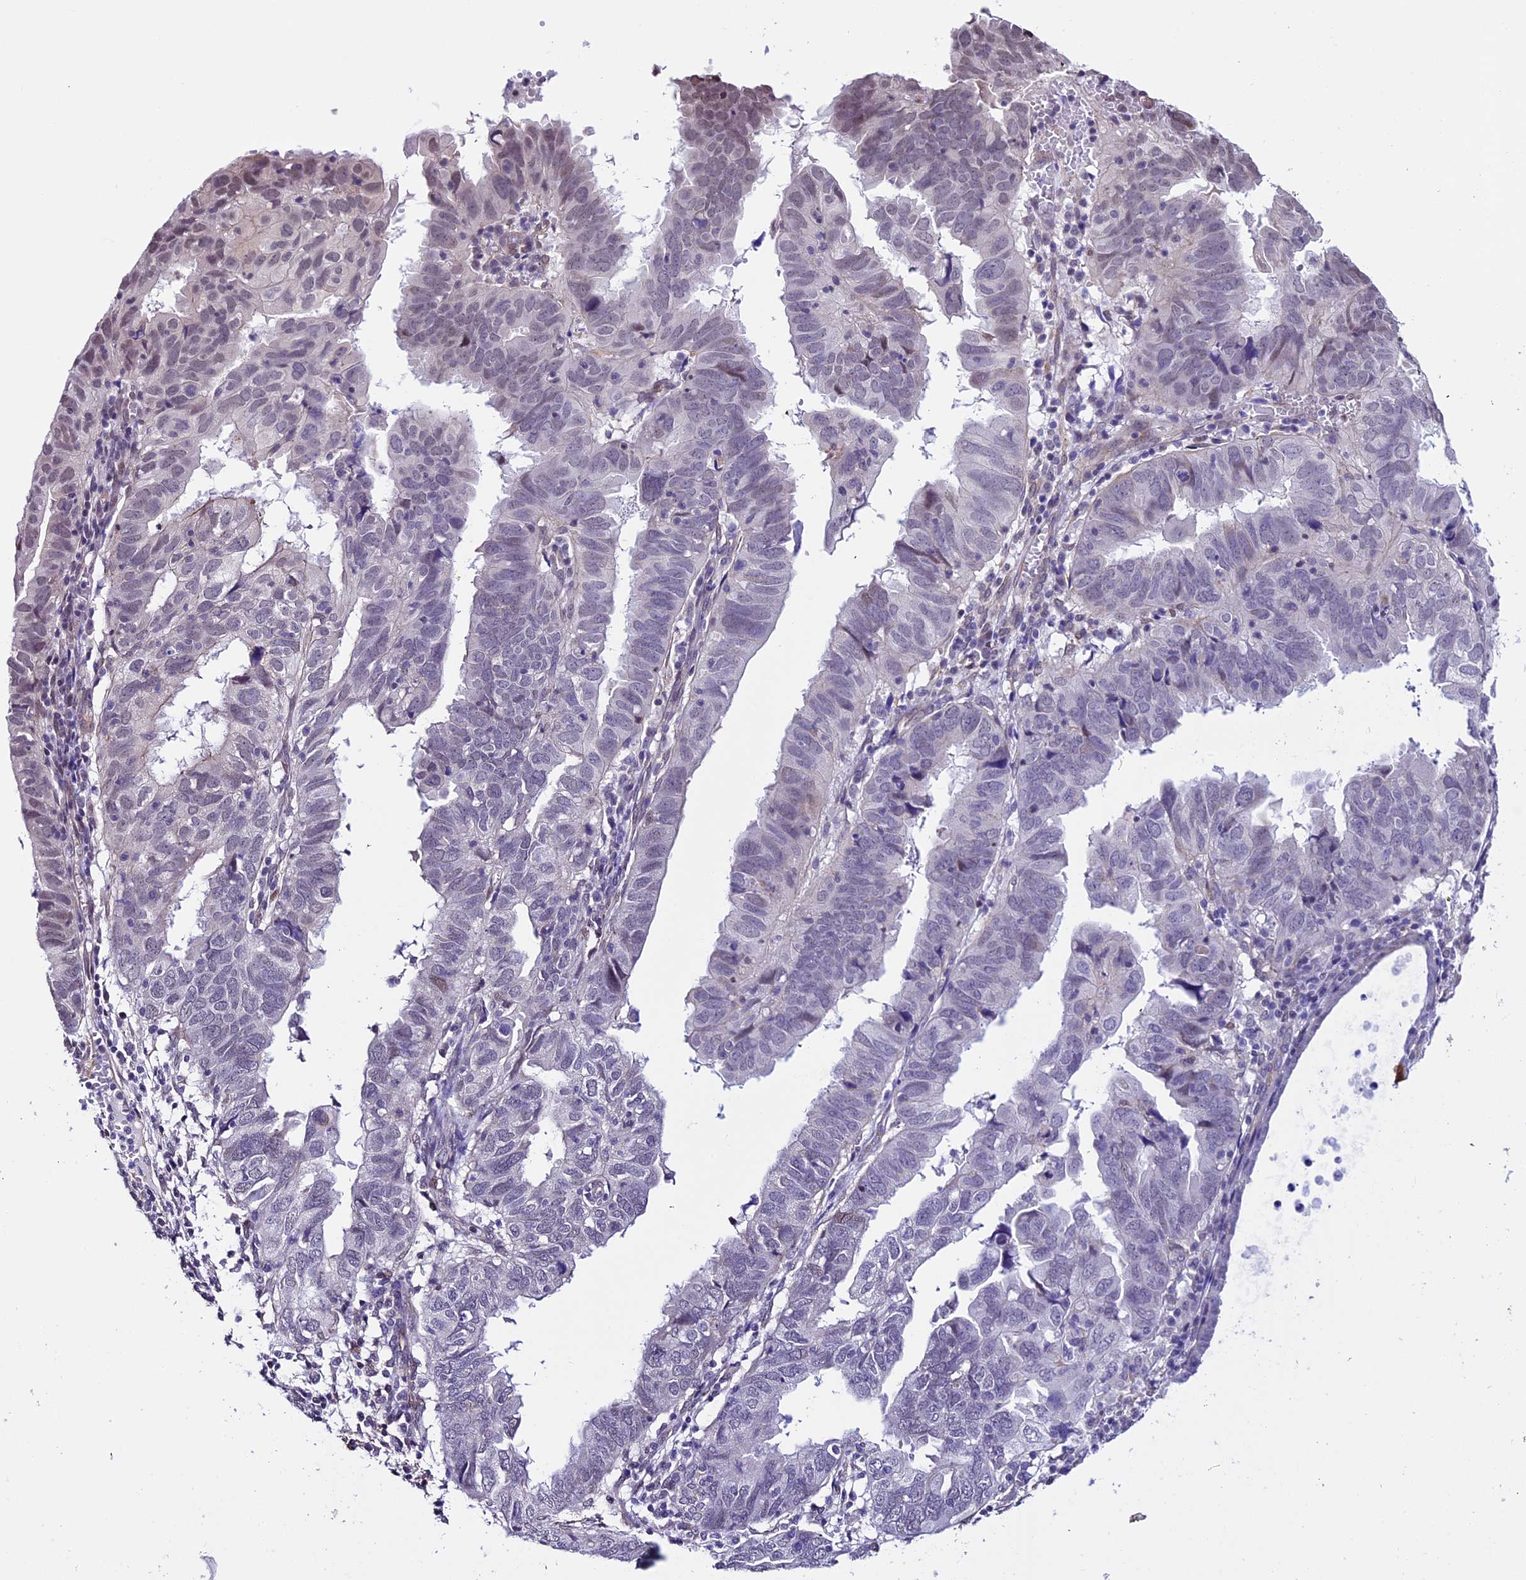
{"staining": {"intensity": "negative", "quantity": "none", "location": "none"}, "tissue": "endometrial cancer", "cell_type": "Tumor cells", "image_type": "cancer", "snomed": [{"axis": "morphology", "description": "Adenocarcinoma, NOS"}, {"axis": "topography", "description": "Uterus"}], "caption": "A histopathology image of human endometrial adenocarcinoma is negative for staining in tumor cells.", "gene": "TMEM171", "patient": {"sex": "female", "age": 77}}